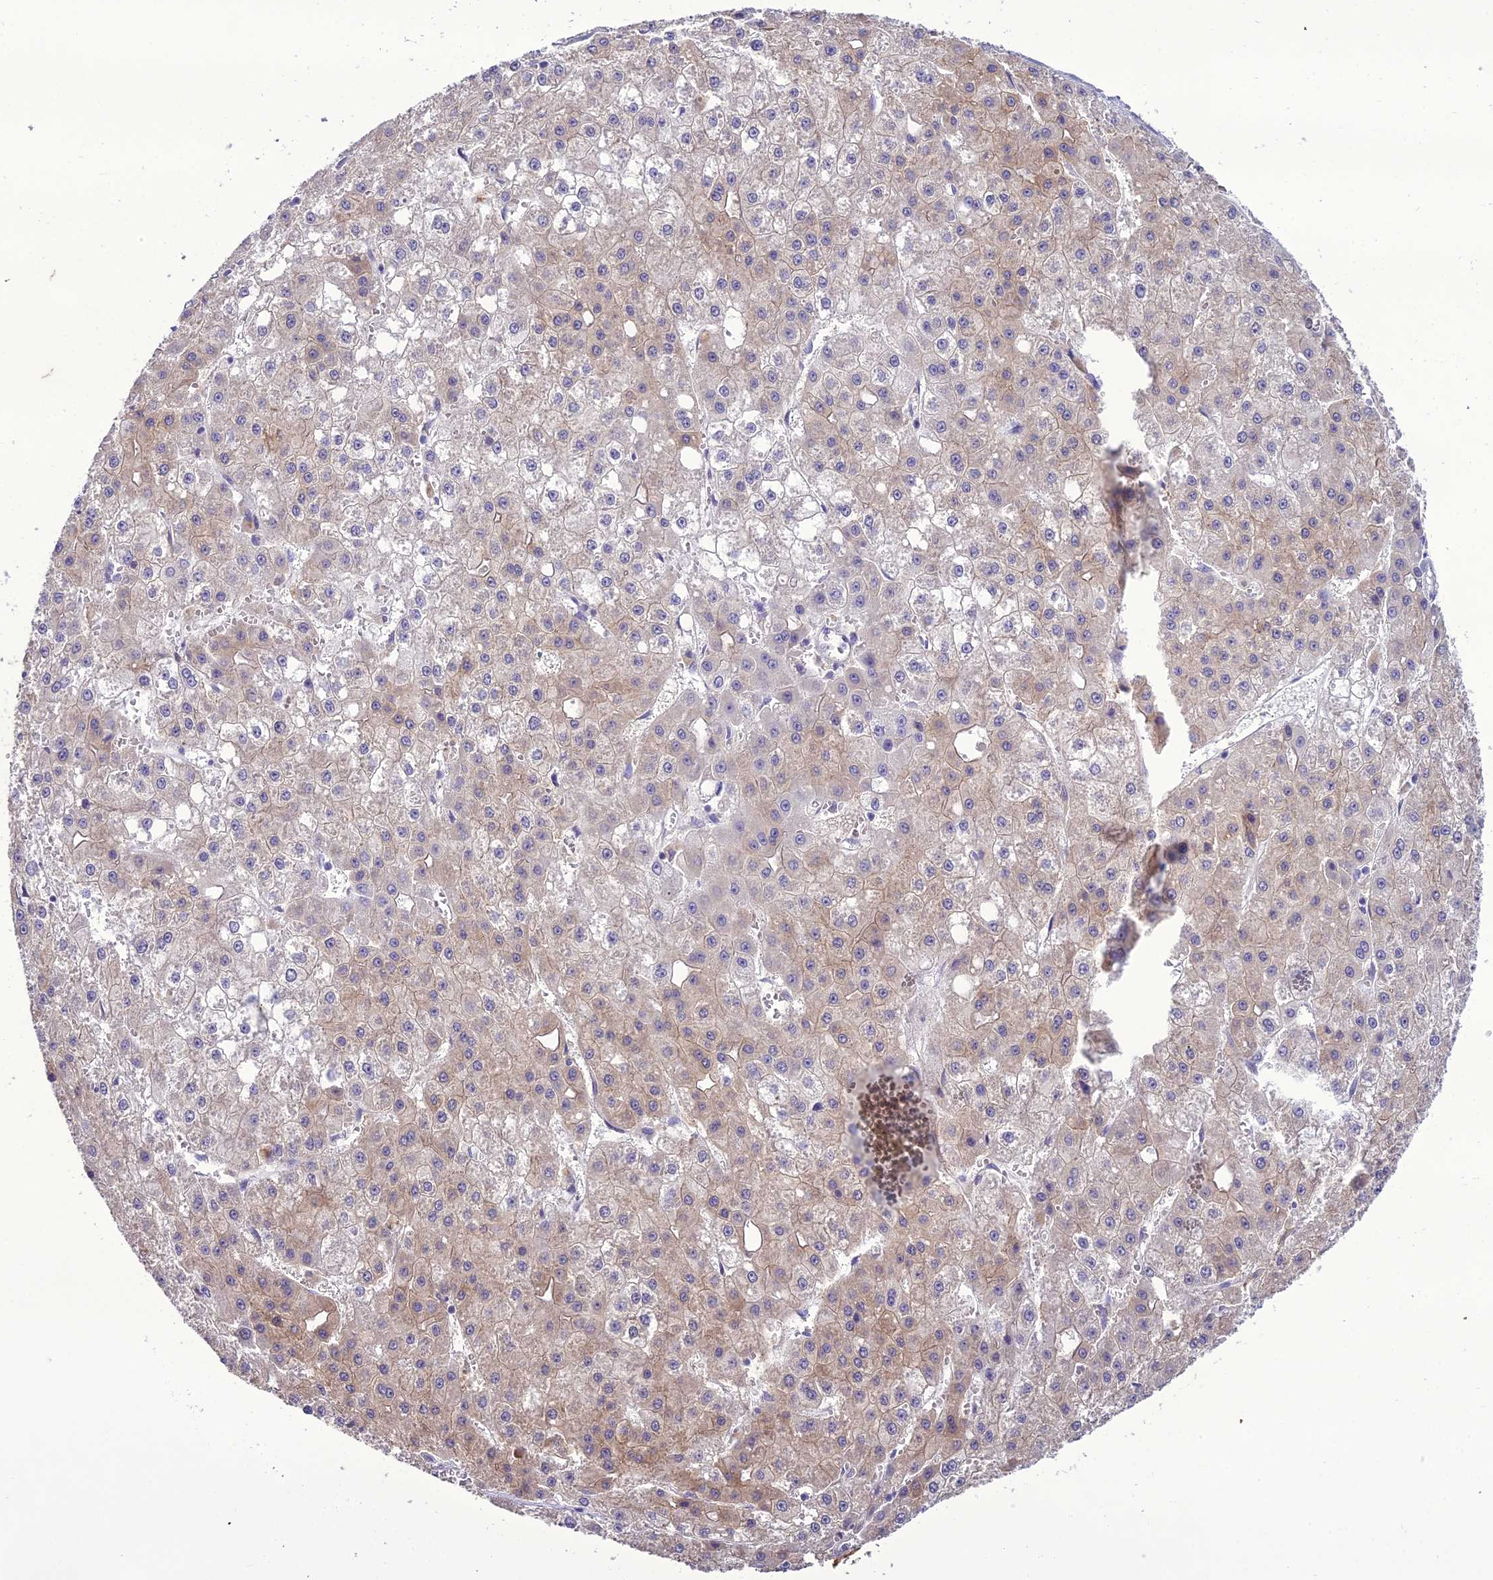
{"staining": {"intensity": "moderate", "quantity": "25%-75%", "location": "cytoplasmic/membranous"}, "tissue": "liver cancer", "cell_type": "Tumor cells", "image_type": "cancer", "snomed": [{"axis": "morphology", "description": "Carcinoma, Hepatocellular, NOS"}, {"axis": "topography", "description": "Liver"}], "caption": "The image exhibits immunohistochemical staining of hepatocellular carcinoma (liver). There is moderate cytoplasmic/membranous expression is seen in about 25%-75% of tumor cells.", "gene": "SCRT1", "patient": {"sex": "male", "age": 47}}